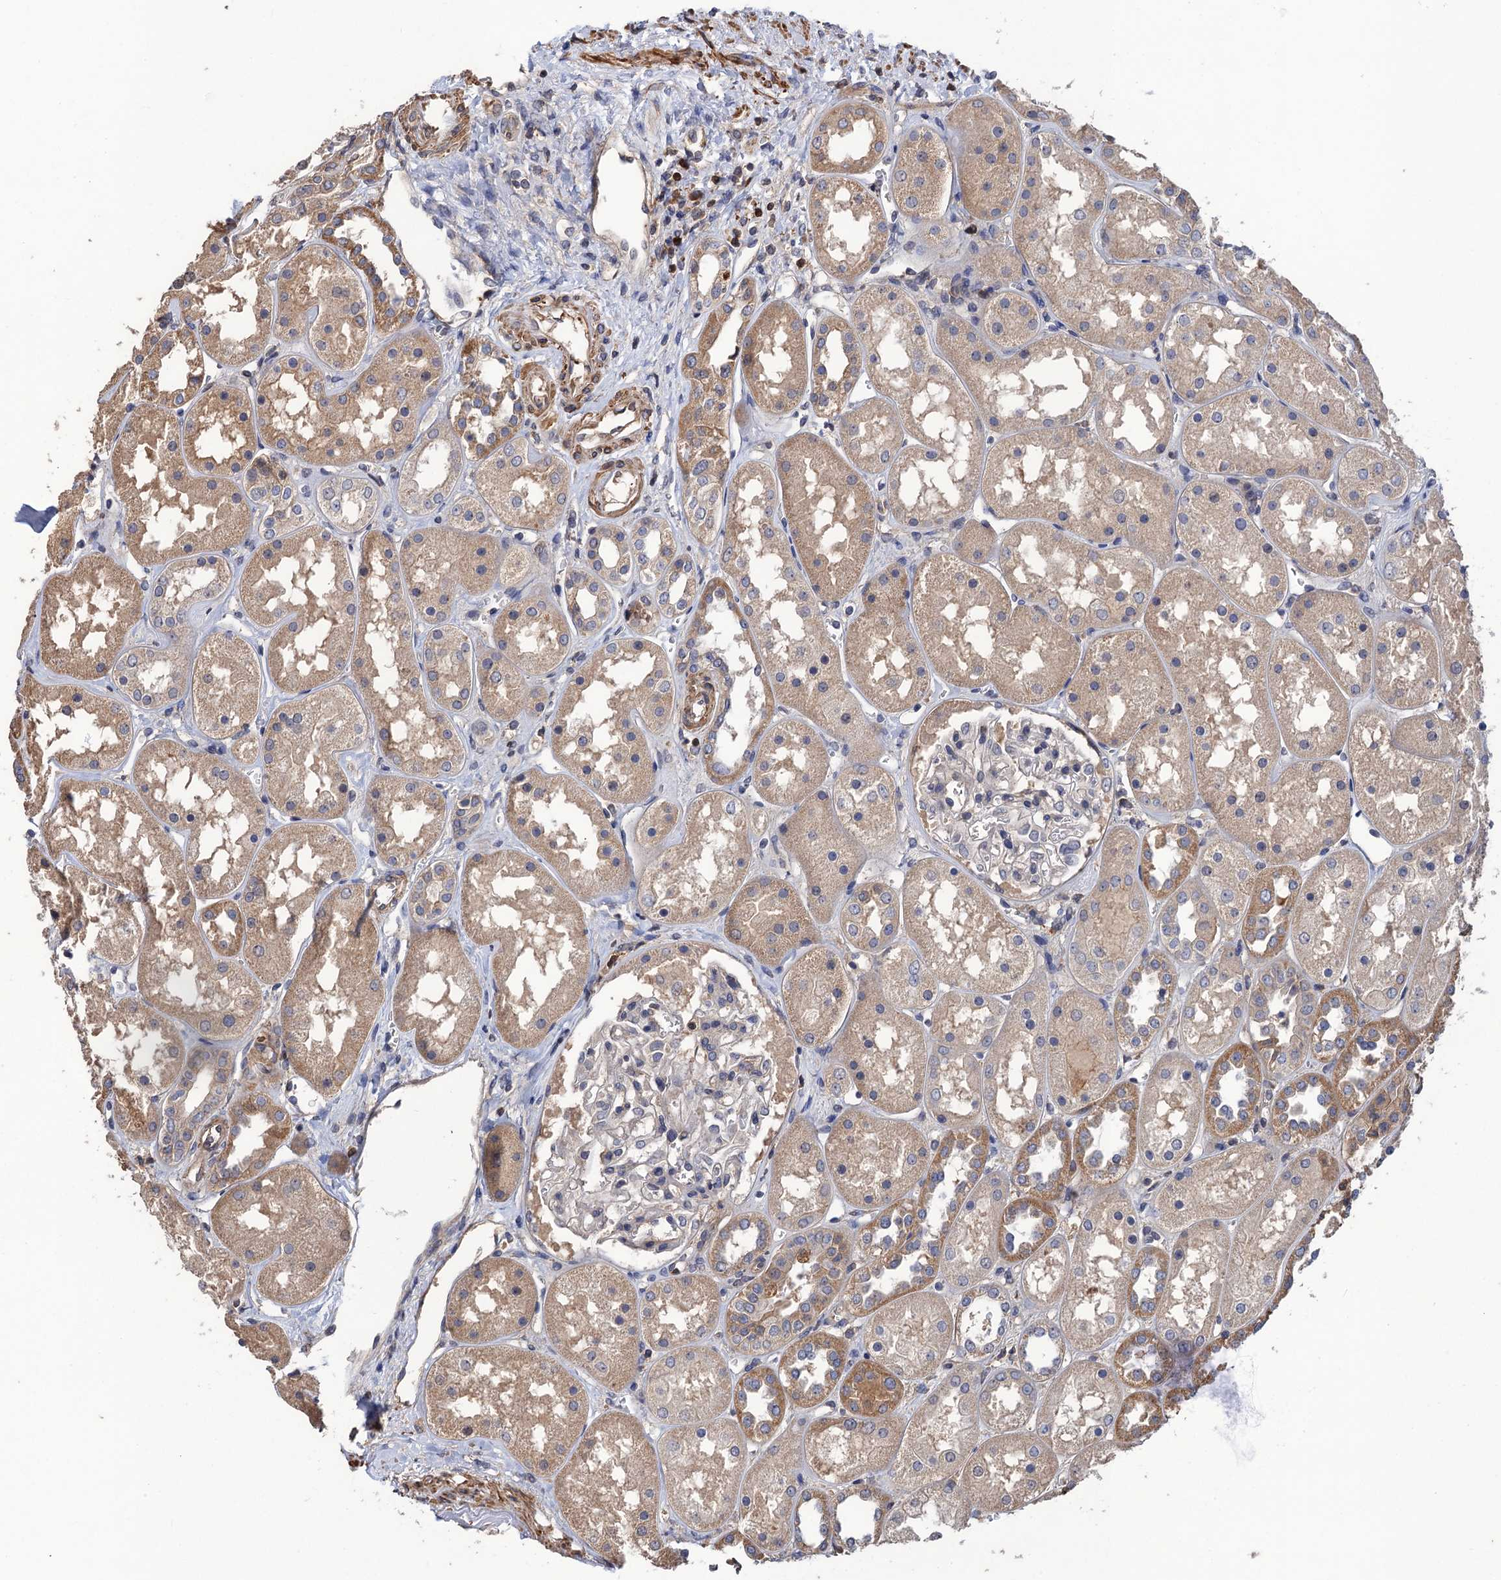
{"staining": {"intensity": "weak", "quantity": "<25%", "location": "cytoplasmic/membranous"}, "tissue": "kidney", "cell_type": "Cells in glomeruli", "image_type": "normal", "snomed": [{"axis": "morphology", "description": "Normal tissue, NOS"}, {"axis": "topography", "description": "Kidney"}], "caption": "IHC of unremarkable human kidney reveals no staining in cells in glomeruli. (DAB IHC, high magnification).", "gene": "DGKA", "patient": {"sex": "male", "age": 70}}